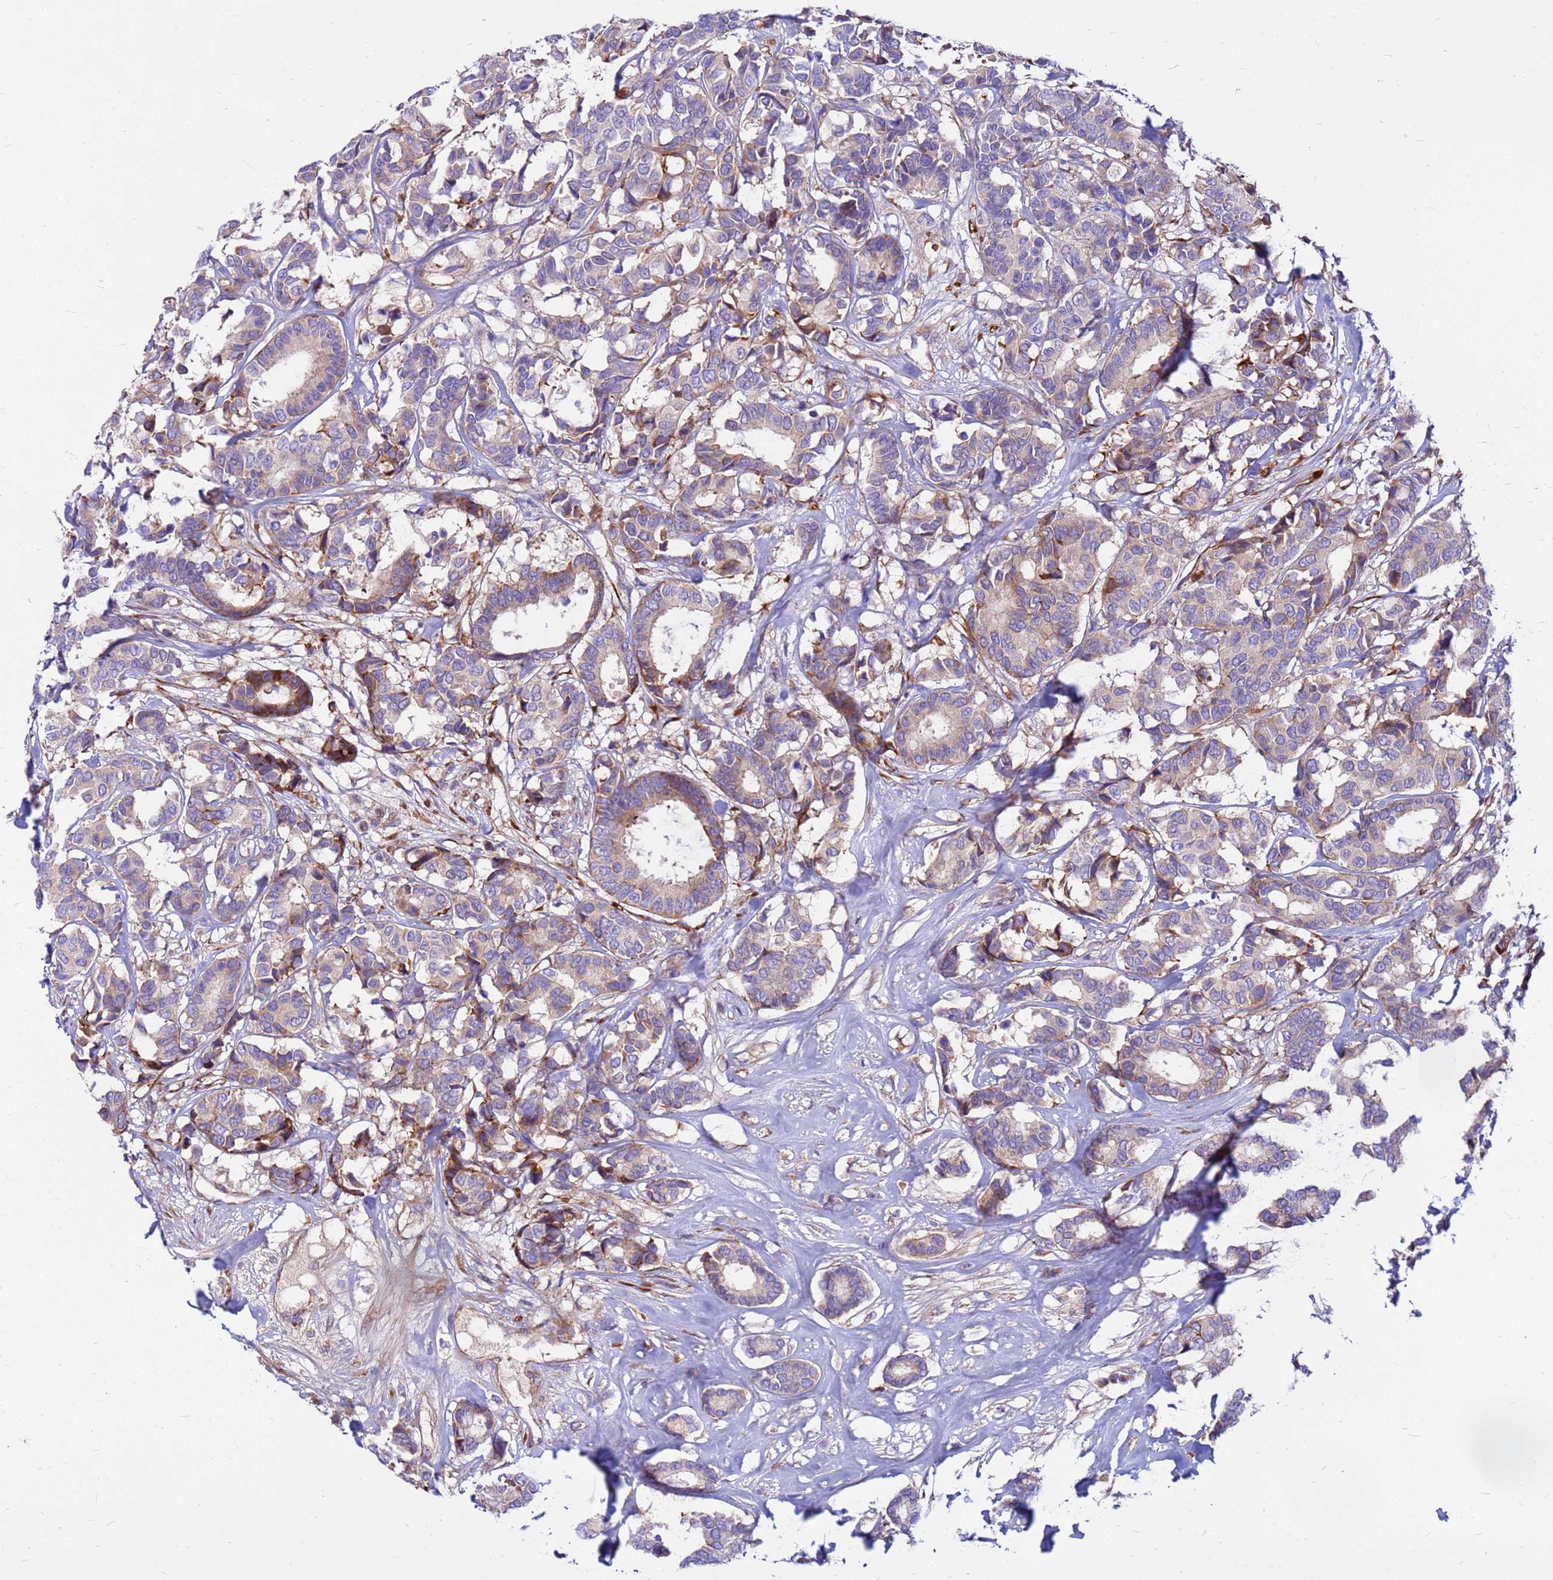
{"staining": {"intensity": "moderate", "quantity": "<25%", "location": "cytoplasmic/membranous"}, "tissue": "breast cancer", "cell_type": "Tumor cells", "image_type": "cancer", "snomed": [{"axis": "morphology", "description": "Normal tissue, NOS"}, {"axis": "morphology", "description": "Duct carcinoma"}, {"axis": "topography", "description": "Breast"}], "caption": "Immunohistochemical staining of human breast cancer (infiltrating ductal carcinoma) reveals moderate cytoplasmic/membranous protein positivity in about <25% of tumor cells. The staining was performed using DAB (3,3'-diaminobenzidine), with brown indicating positive protein expression. Nuclei are stained blue with hematoxylin.", "gene": "ZNF669", "patient": {"sex": "female", "age": 87}}